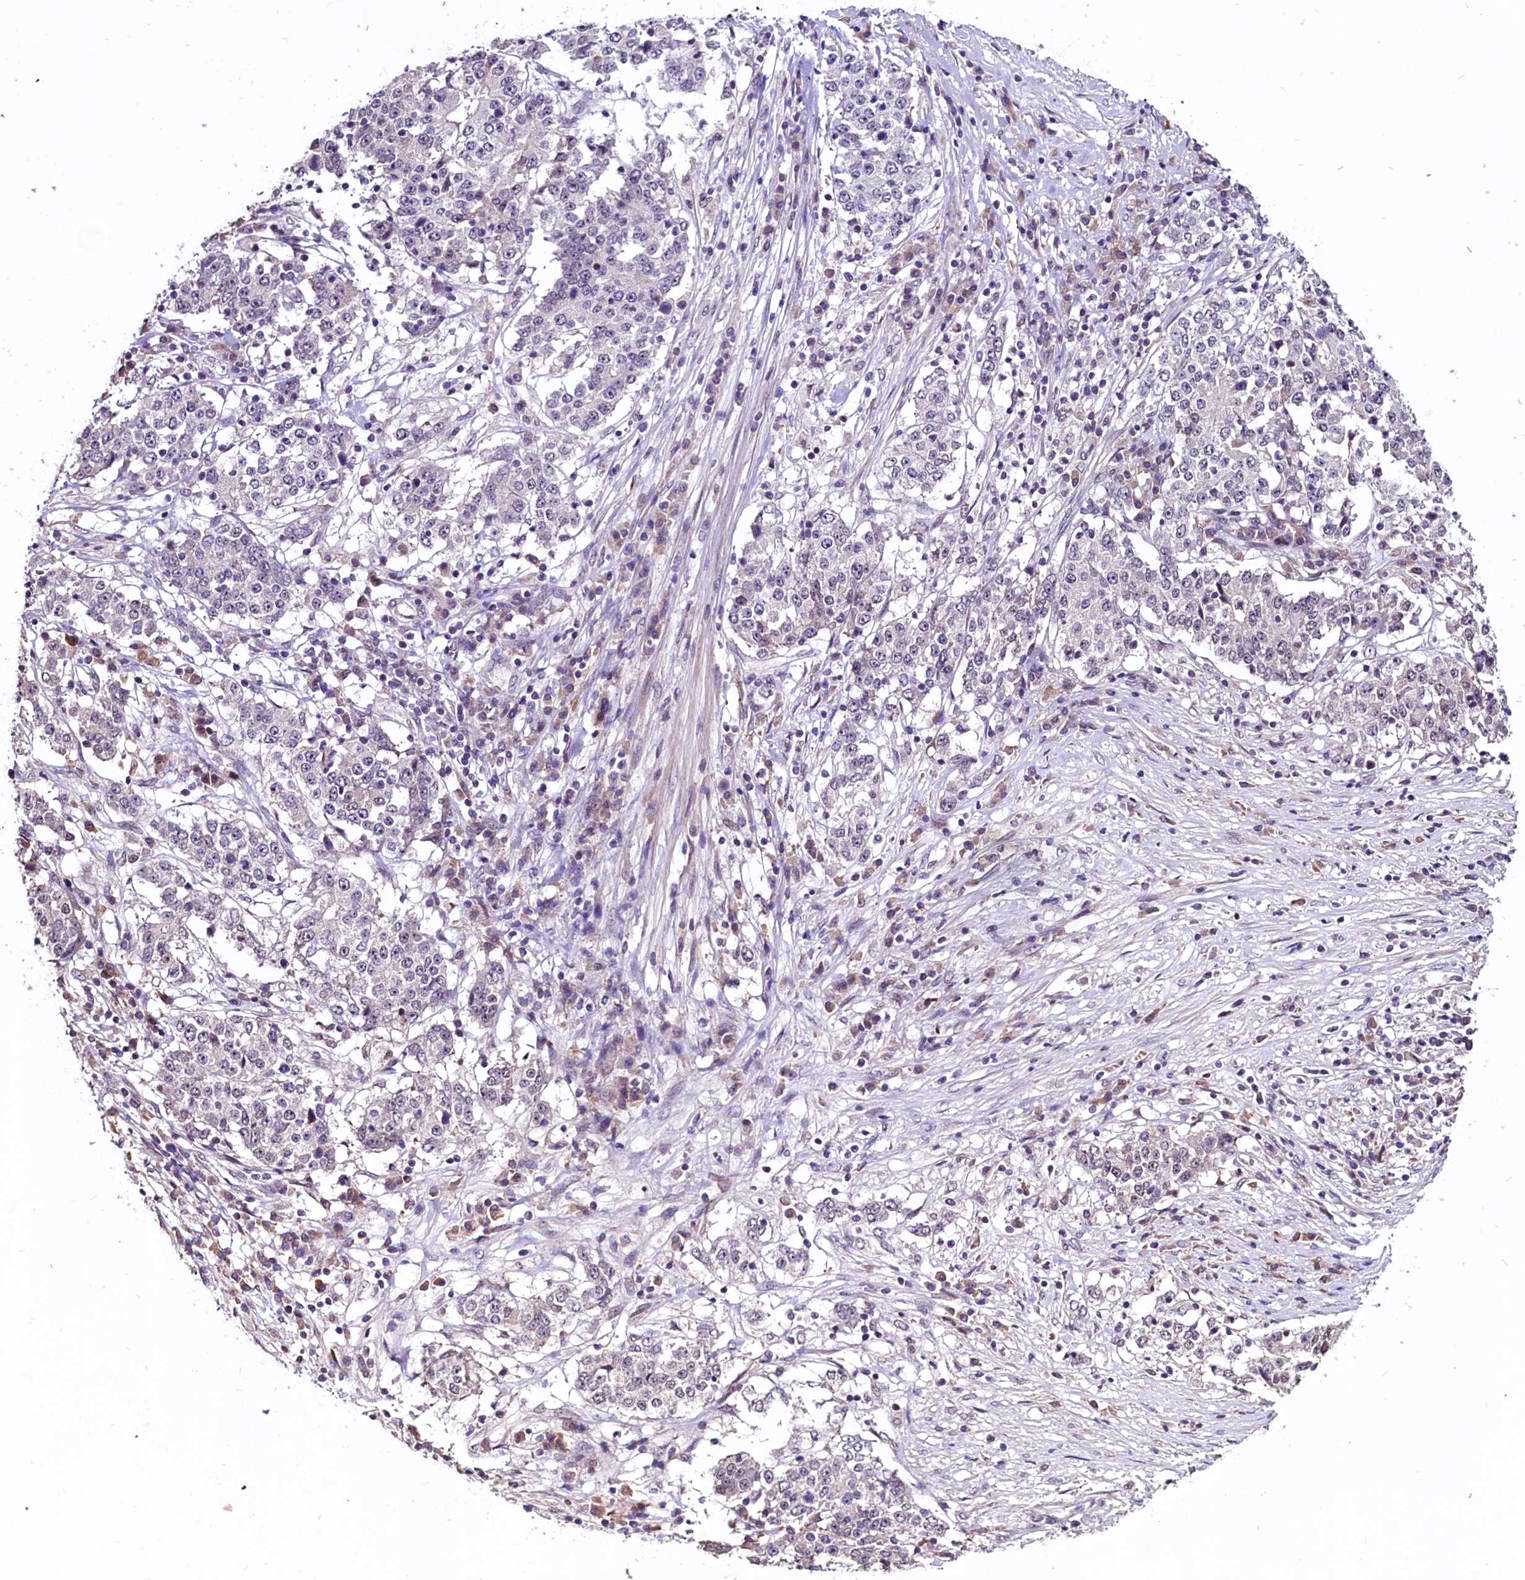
{"staining": {"intensity": "negative", "quantity": "none", "location": "none"}, "tissue": "stomach cancer", "cell_type": "Tumor cells", "image_type": "cancer", "snomed": [{"axis": "morphology", "description": "Adenocarcinoma, NOS"}, {"axis": "topography", "description": "Stomach"}], "caption": "Stomach adenocarcinoma was stained to show a protein in brown. There is no significant positivity in tumor cells. Nuclei are stained in blue.", "gene": "RNMT", "patient": {"sex": "male", "age": 59}}